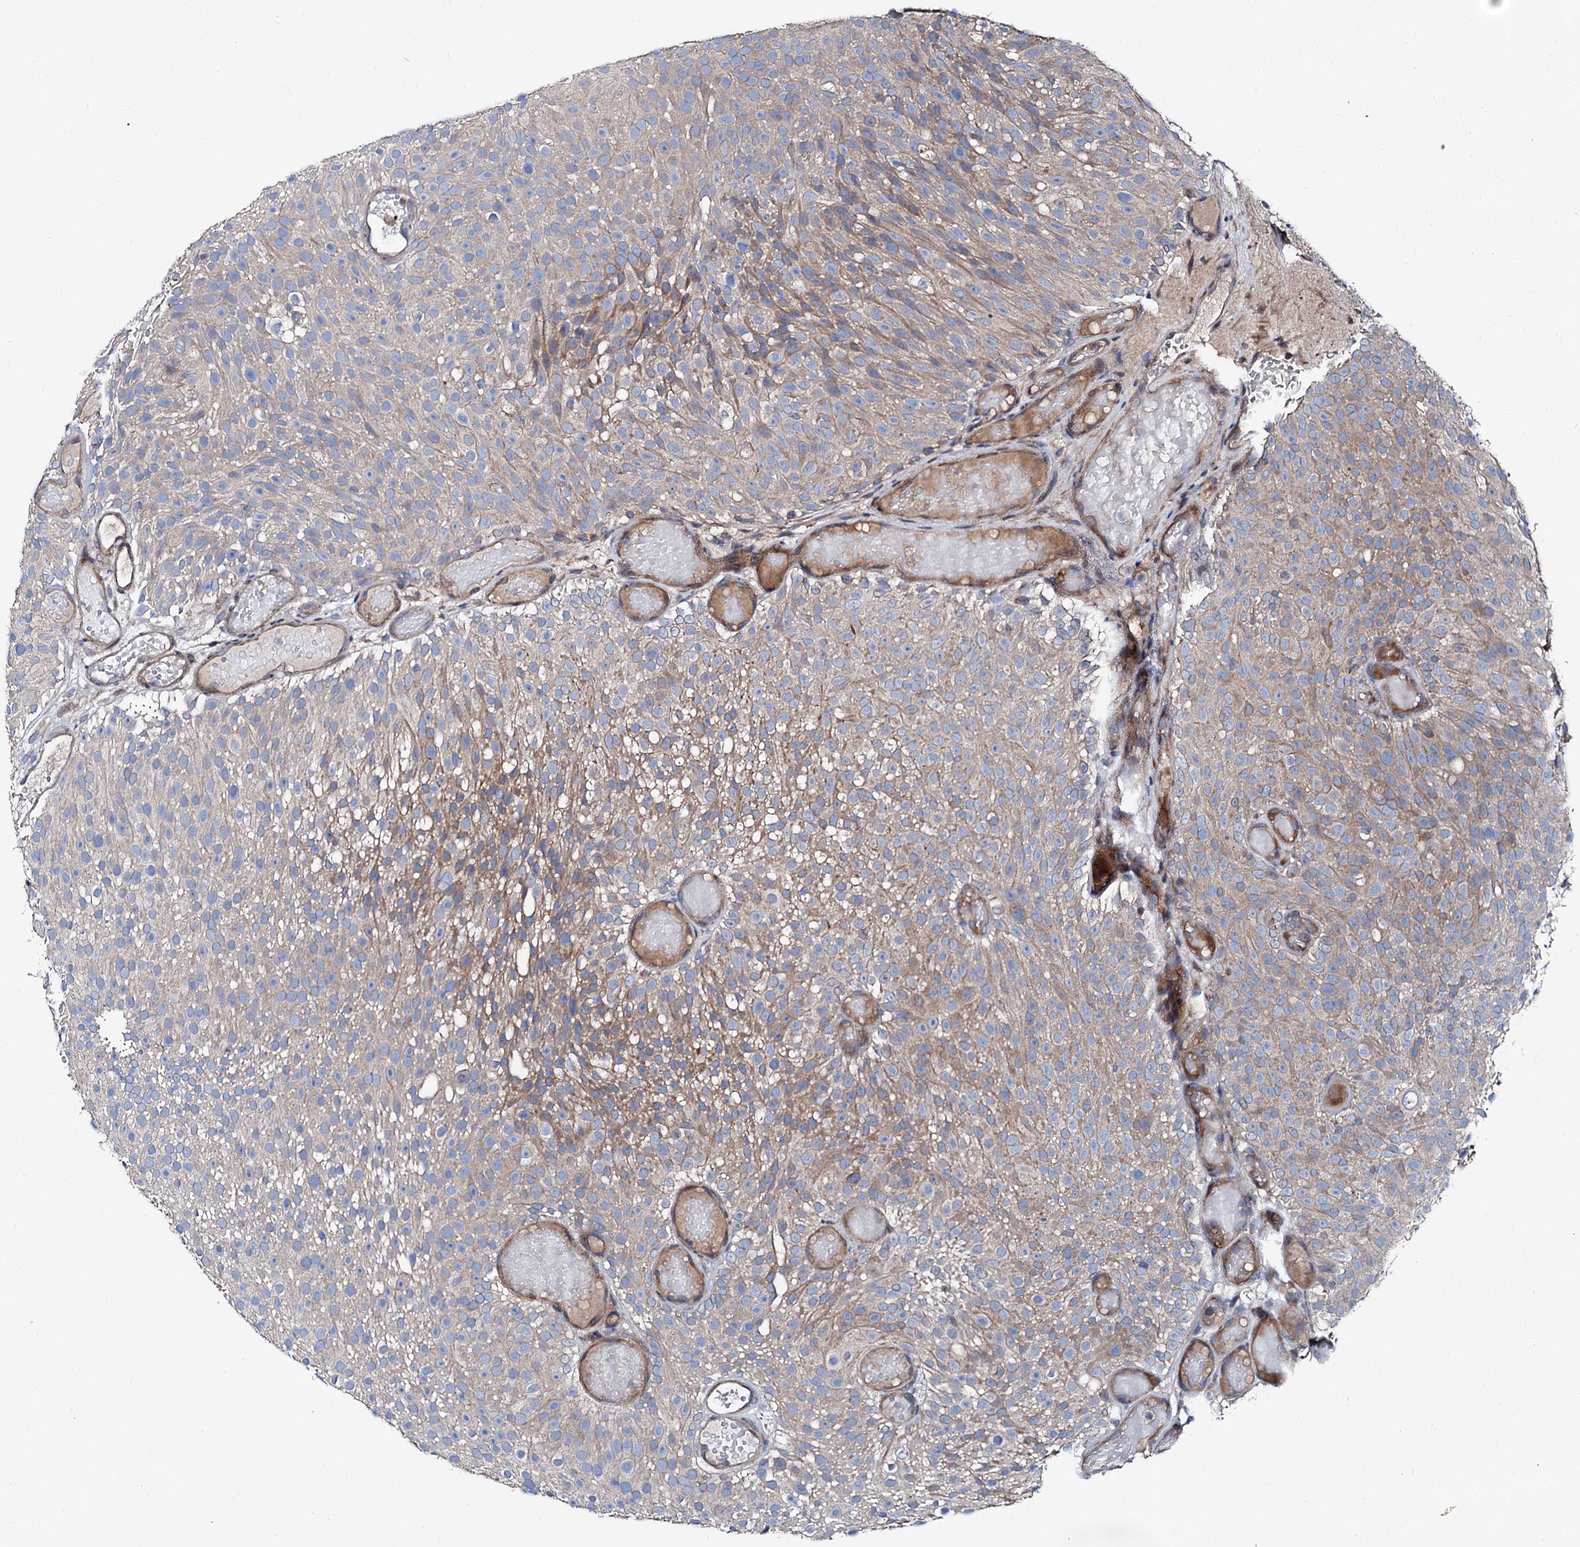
{"staining": {"intensity": "moderate", "quantity": "<25%", "location": "cytoplasmic/membranous"}, "tissue": "urothelial cancer", "cell_type": "Tumor cells", "image_type": "cancer", "snomed": [{"axis": "morphology", "description": "Urothelial carcinoma, Low grade"}, {"axis": "topography", "description": "Urinary bladder"}], "caption": "Protein expression by immunohistochemistry displays moderate cytoplasmic/membranous staining in approximately <25% of tumor cells in urothelial carcinoma (low-grade).", "gene": "SLC22A25", "patient": {"sex": "male", "age": 78}}